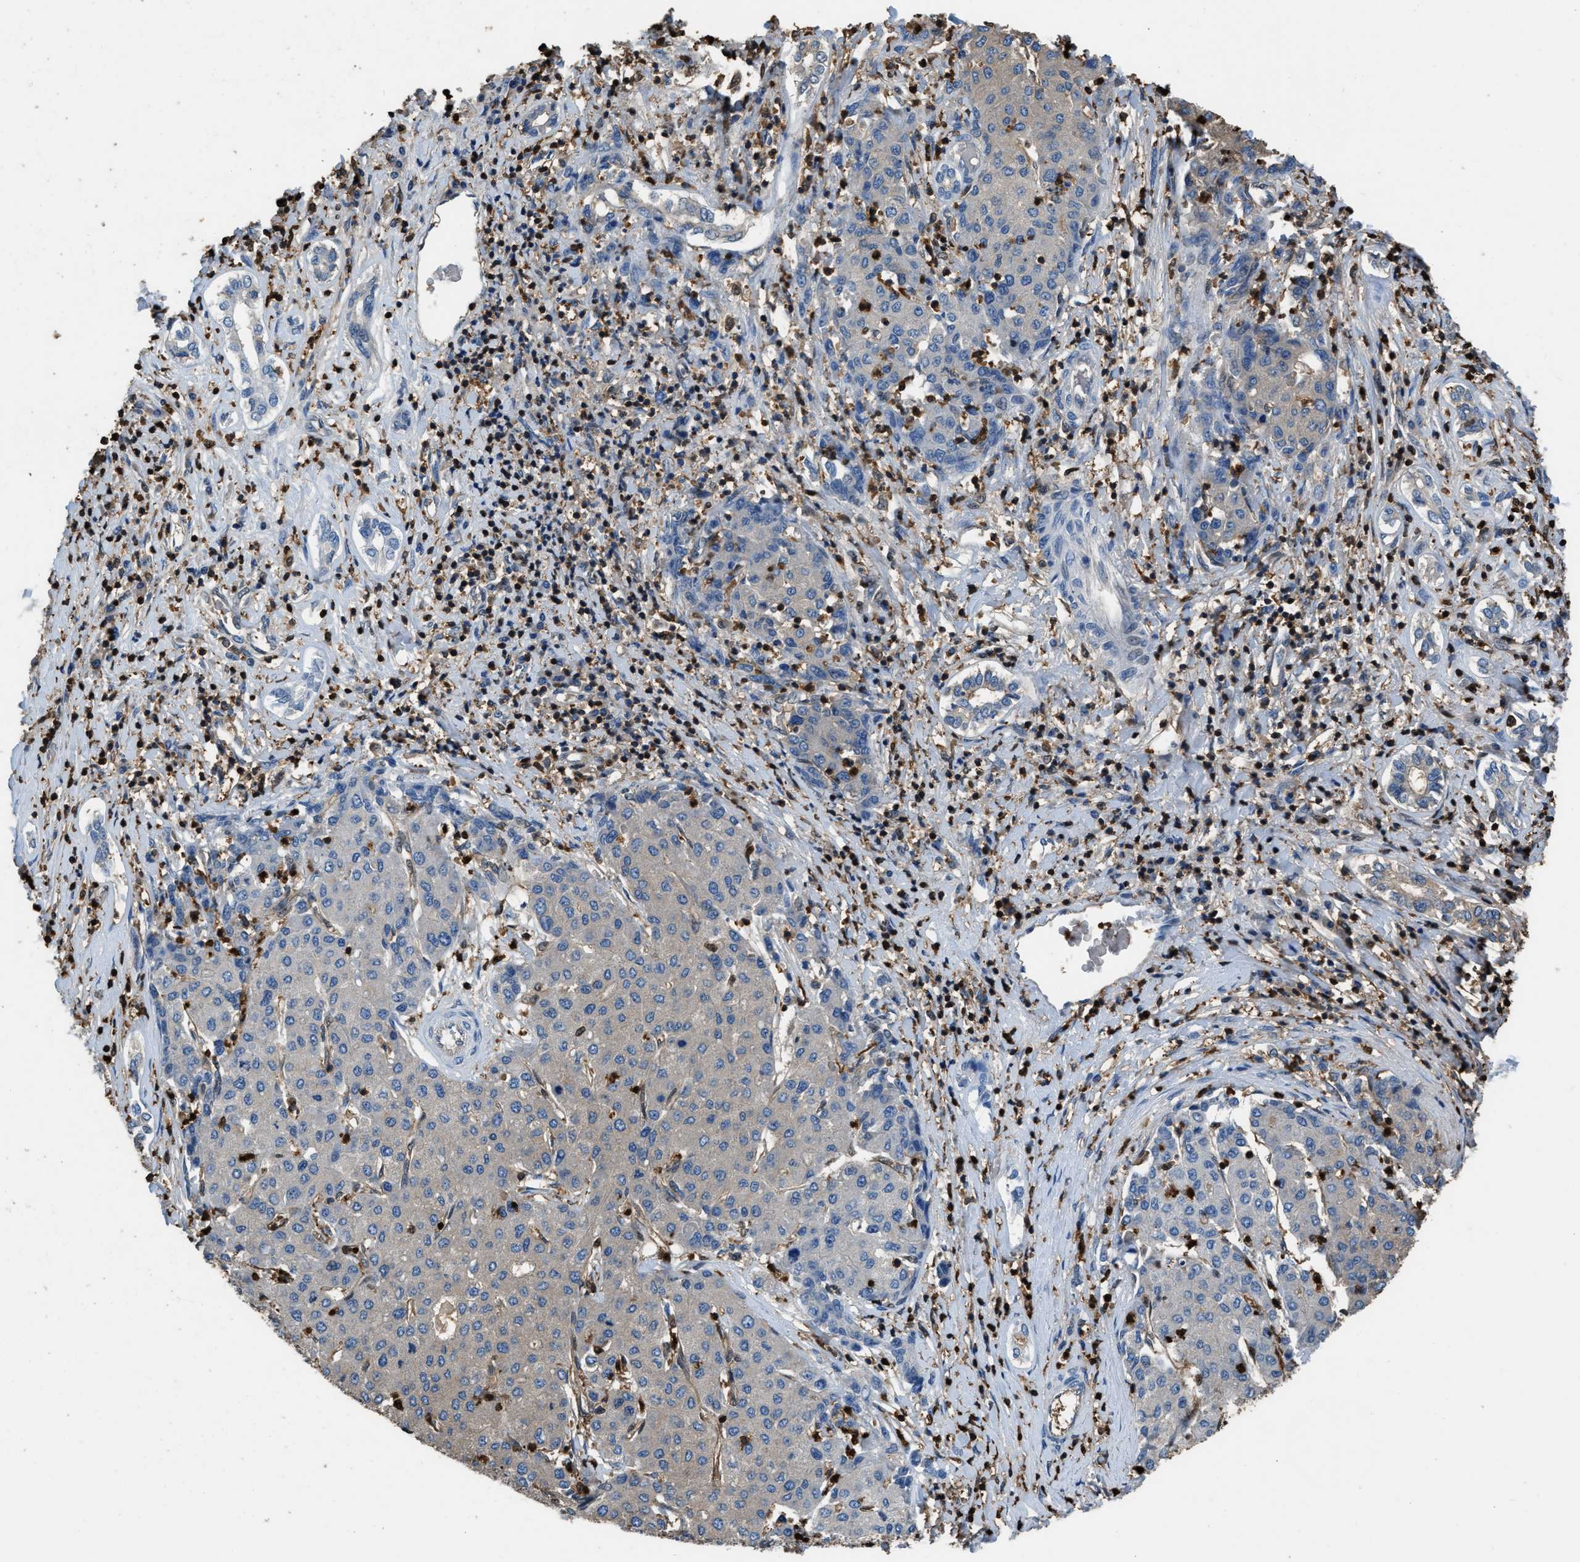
{"staining": {"intensity": "negative", "quantity": "none", "location": "none"}, "tissue": "liver cancer", "cell_type": "Tumor cells", "image_type": "cancer", "snomed": [{"axis": "morphology", "description": "Carcinoma, Hepatocellular, NOS"}, {"axis": "topography", "description": "Liver"}], "caption": "Tumor cells are negative for protein expression in human hepatocellular carcinoma (liver).", "gene": "ARHGDIB", "patient": {"sex": "male", "age": 65}}